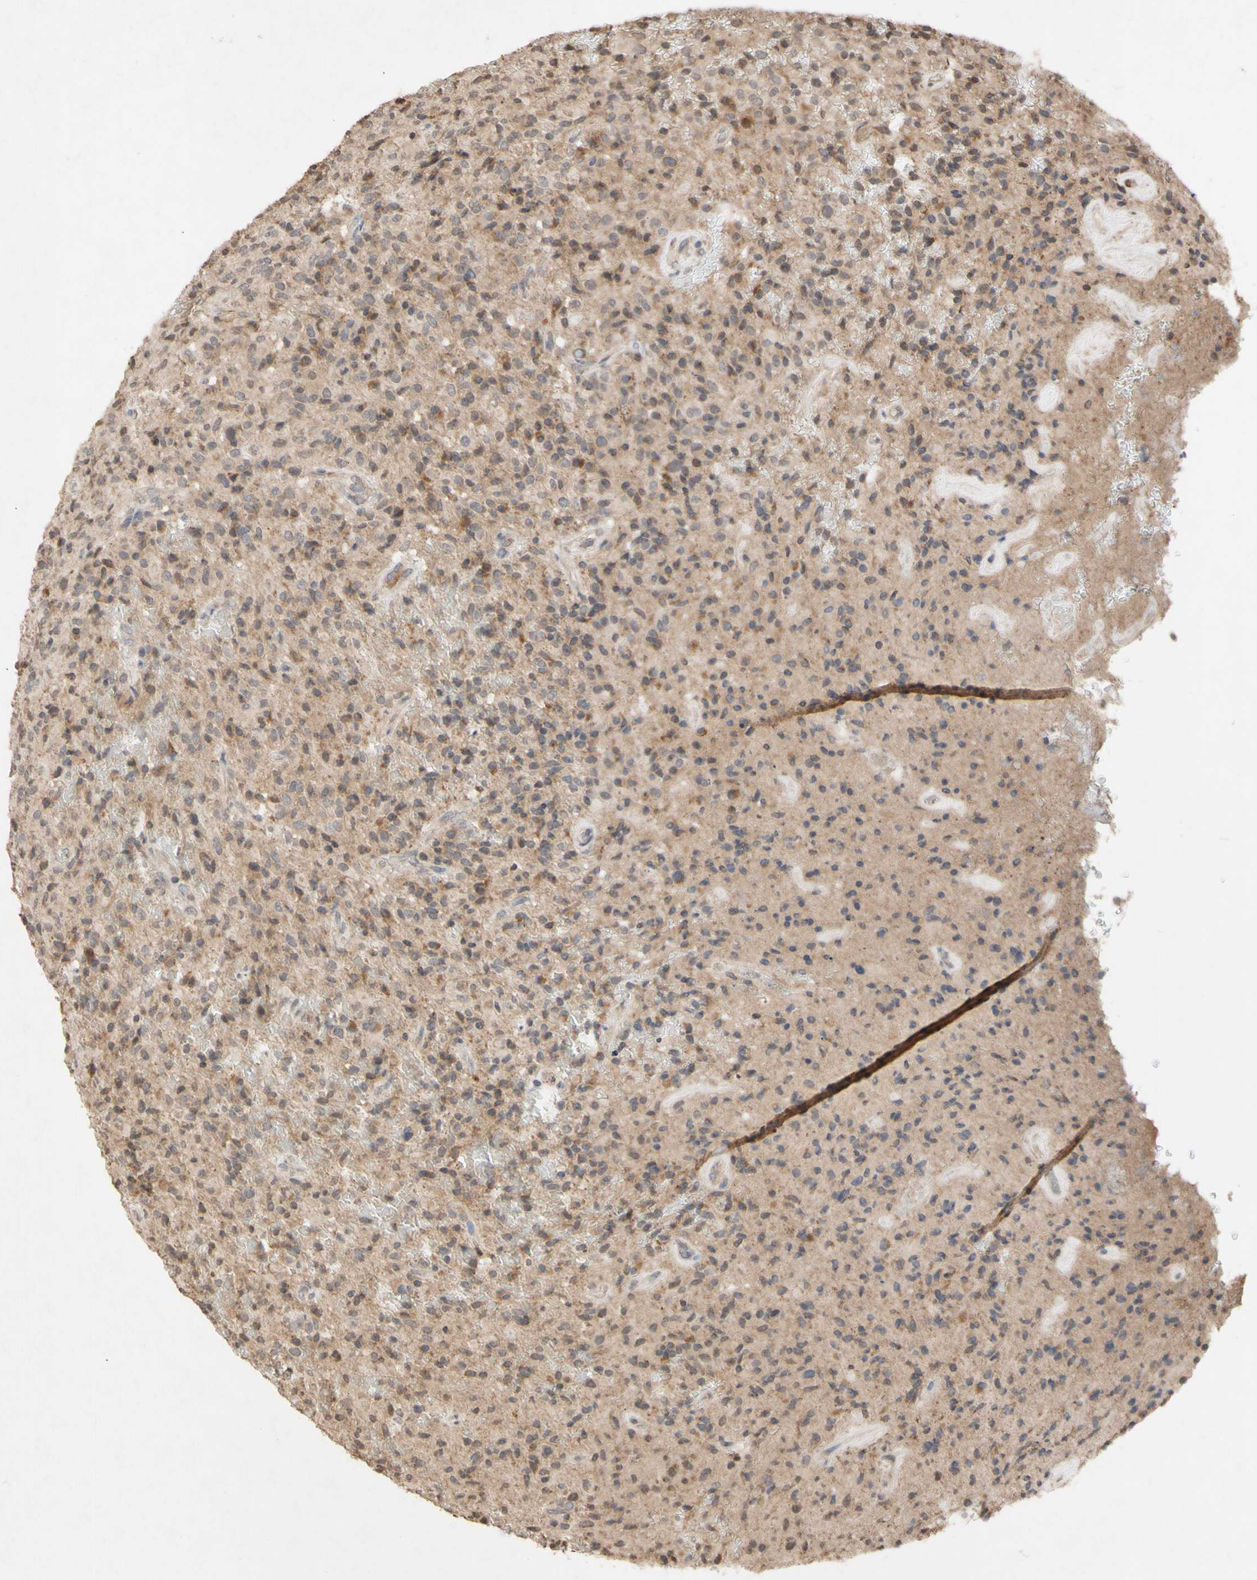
{"staining": {"intensity": "moderate", "quantity": "25%-75%", "location": "cytoplasmic/membranous"}, "tissue": "glioma", "cell_type": "Tumor cells", "image_type": "cancer", "snomed": [{"axis": "morphology", "description": "Glioma, malignant, High grade"}, {"axis": "topography", "description": "Brain"}], "caption": "Glioma stained with IHC shows moderate cytoplasmic/membranous expression in approximately 25%-75% of tumor cells.", "gene": "NECTIN3", "patient": {"sex": "male", "age": 71}}